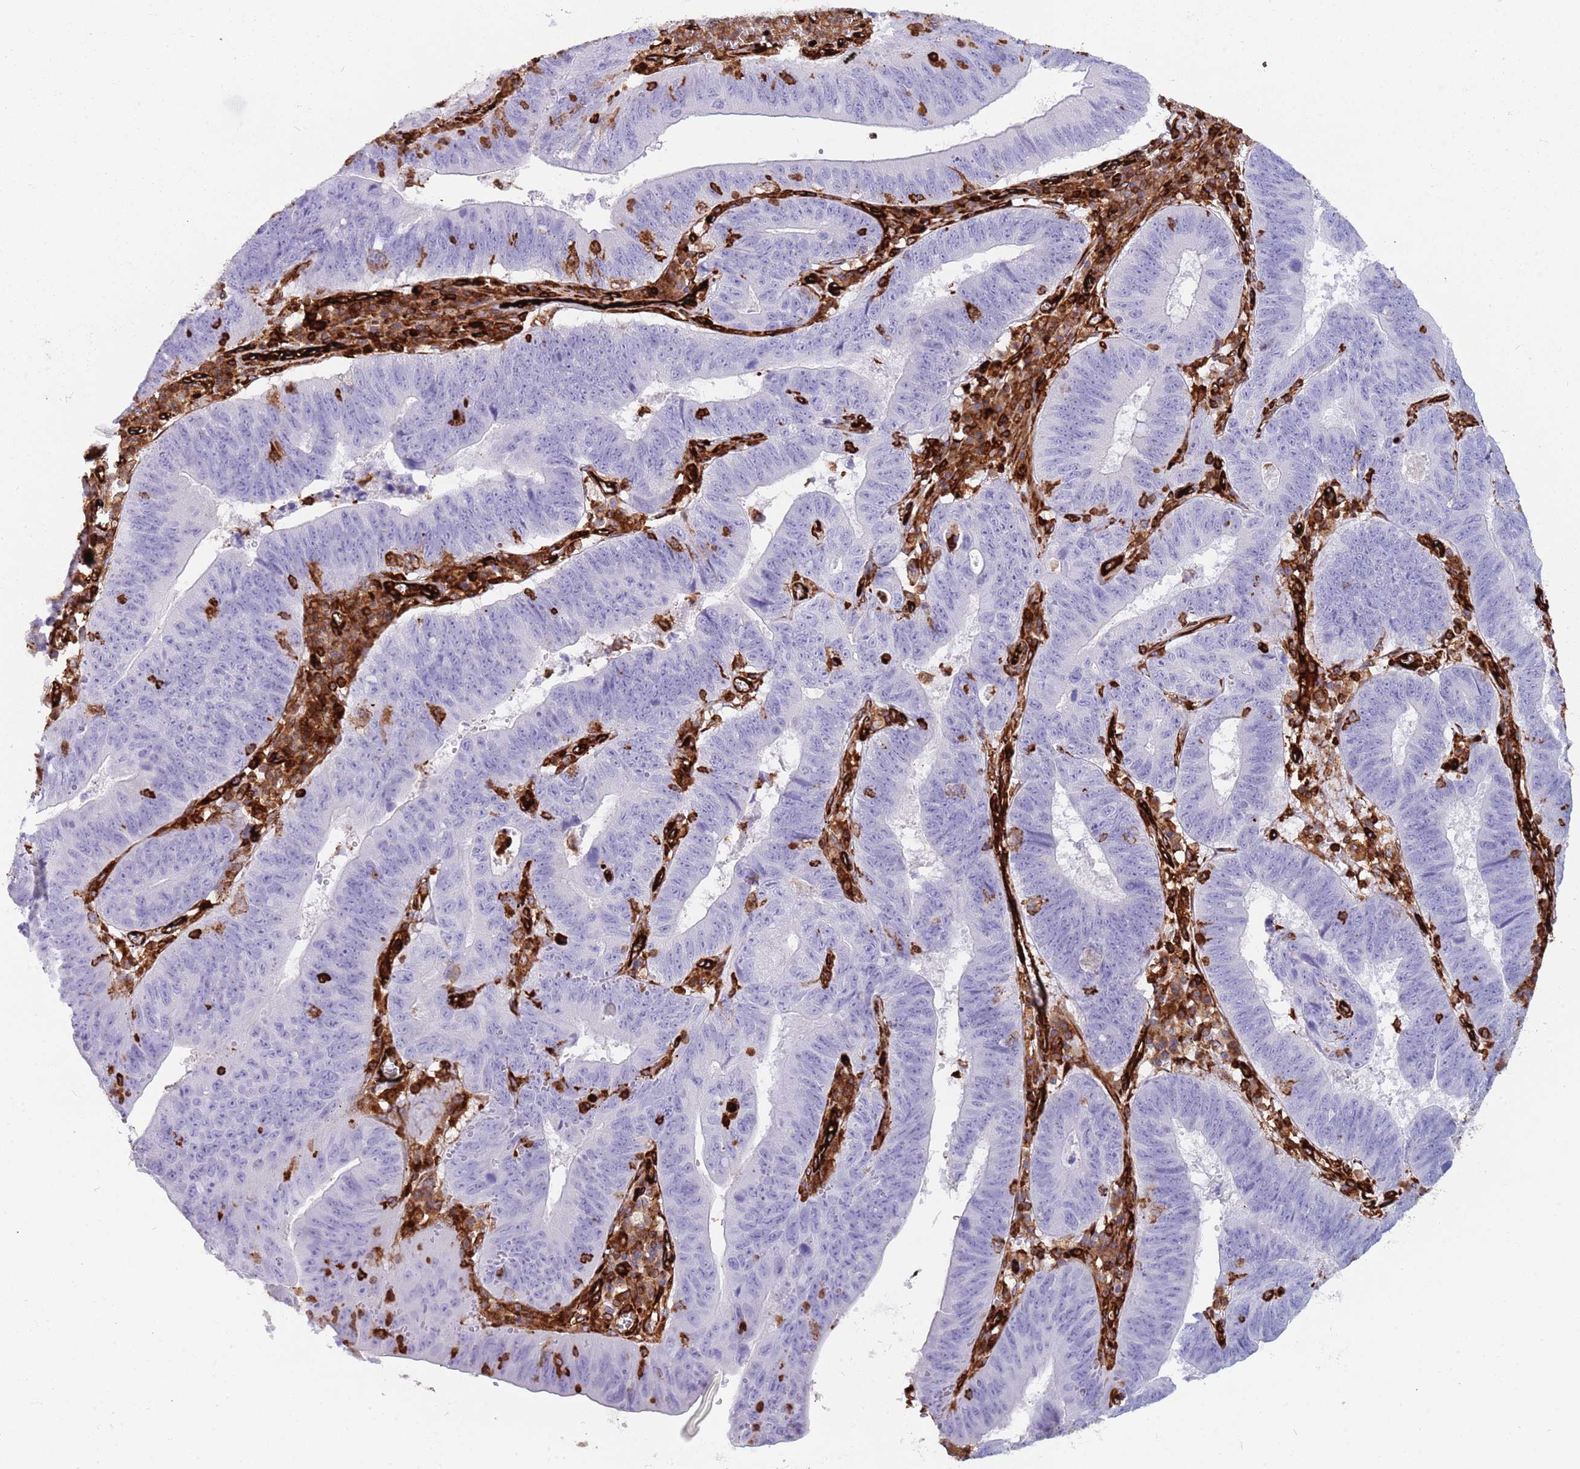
{"staining": {"intensity": "negative", "quantity": "none", "location": "none"}, "tissue": "stomach cancer", "cell_type": "Tumor cells", "image_type": "cancer", "snomed": [{"axis": "morphology", "description": "Adenocarcinoma, NOS"}, {"axis": "topography", "description": "Stomach"}], "caption": "Immunohistochemistry micrograph of human stomach adenocarcinoma stained for a protein (brown), which demonstrates no staining in tumor cells.", "gene": "KBTBD7", "patient": {"sex": "male", "age": 59}}